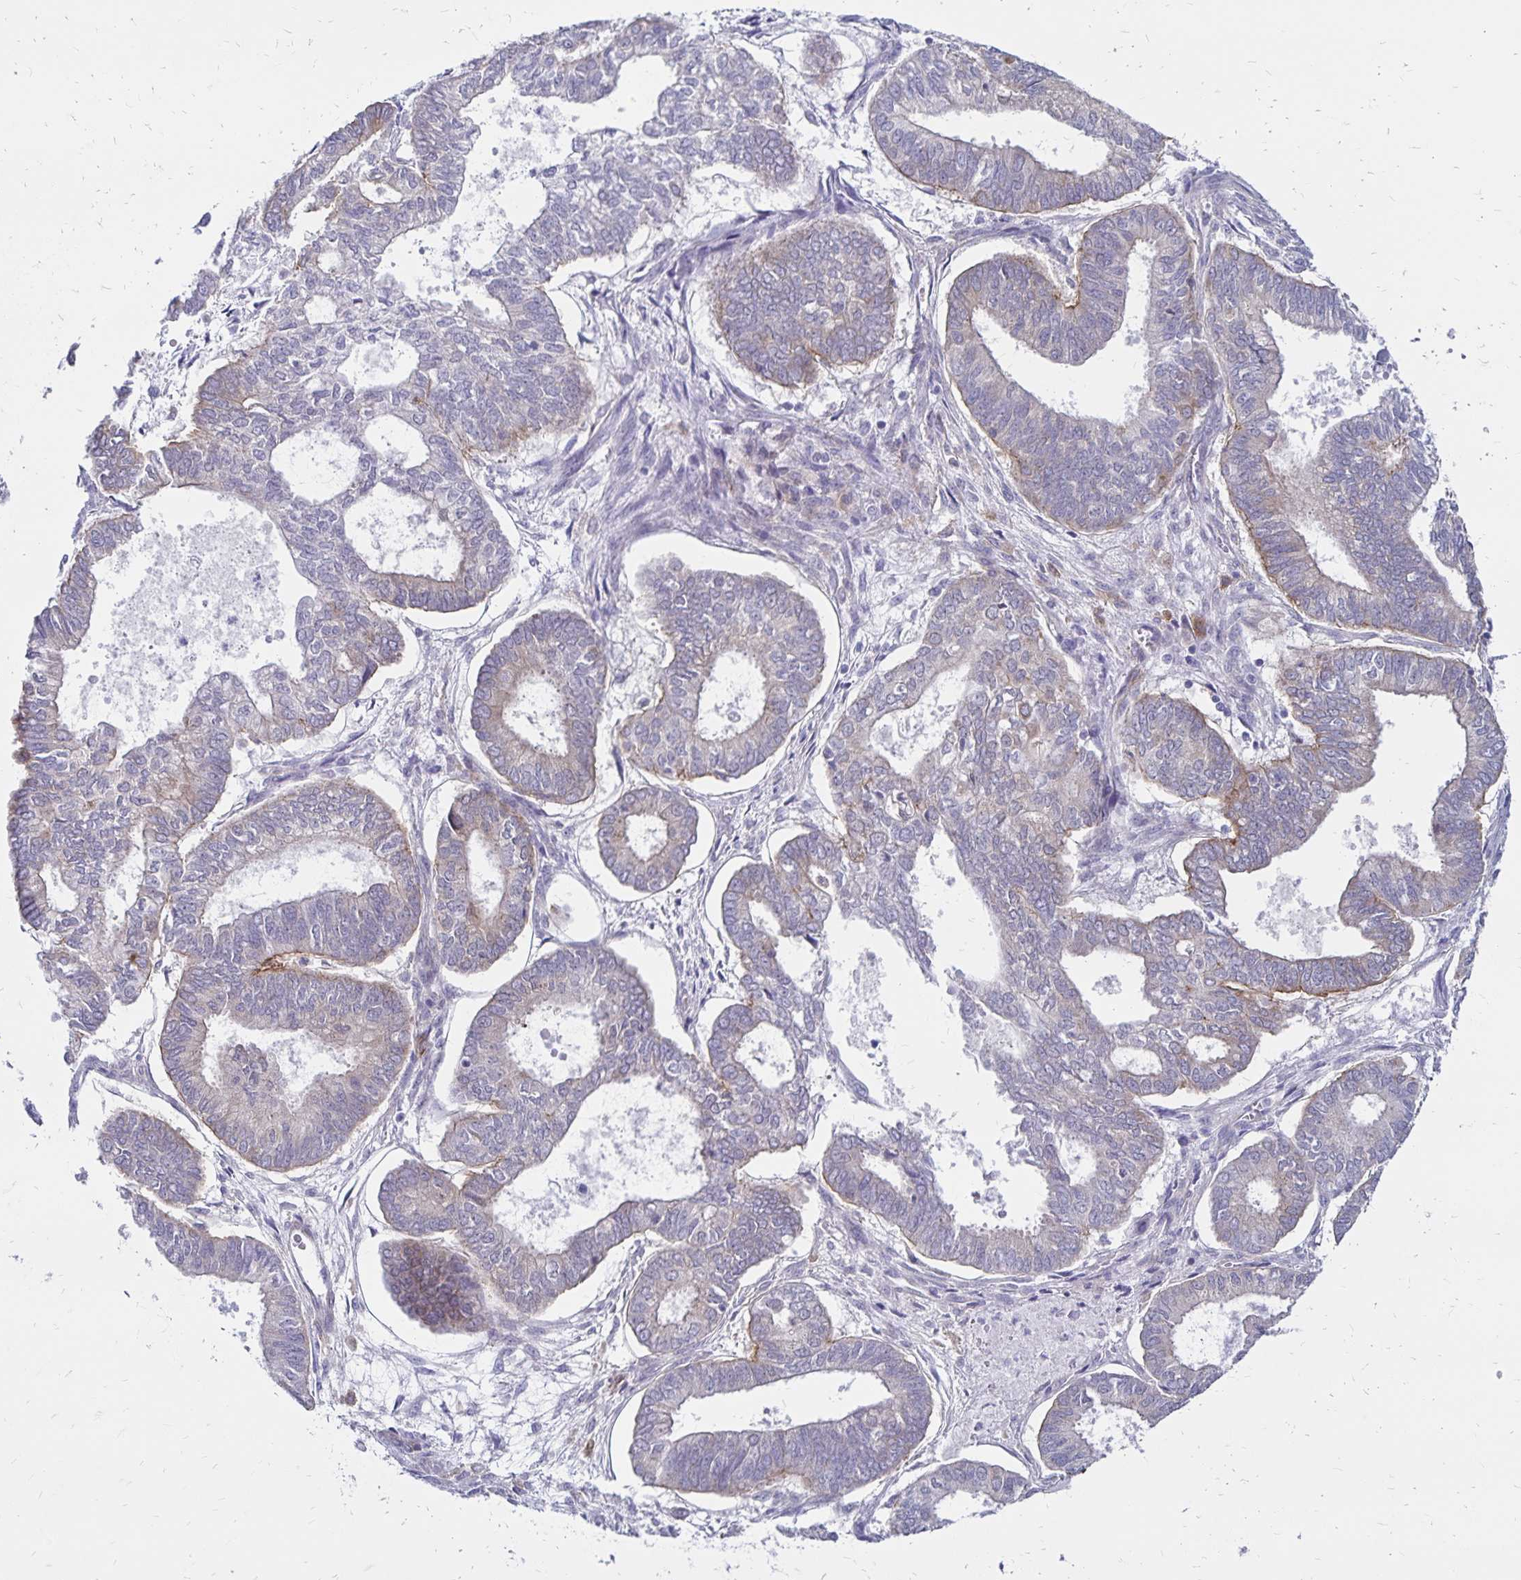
{"staining": {"intensity": "weak", "quantity": "<25%", "location": "cytoplasmic/membranous"}, "tissue": "ovarian cancer", "cell_type": "Tumor cells", "image_type": "cancer", "snomed": [{"axis": "morphology", "description": "Carcinoma, endometroid"}, {"axis": "topography", "description": "Ovary"}], "caption": "An immunohistochemistry image of endometroid carcinoma (ovarian) is shown. There is no staining in tumor cells of endometroid carcinoma (ovarian). (IHC, brightfield microscopy, high magnification).", "gene": "TNS3", "patient": {"sex": "female", "age": 64}}